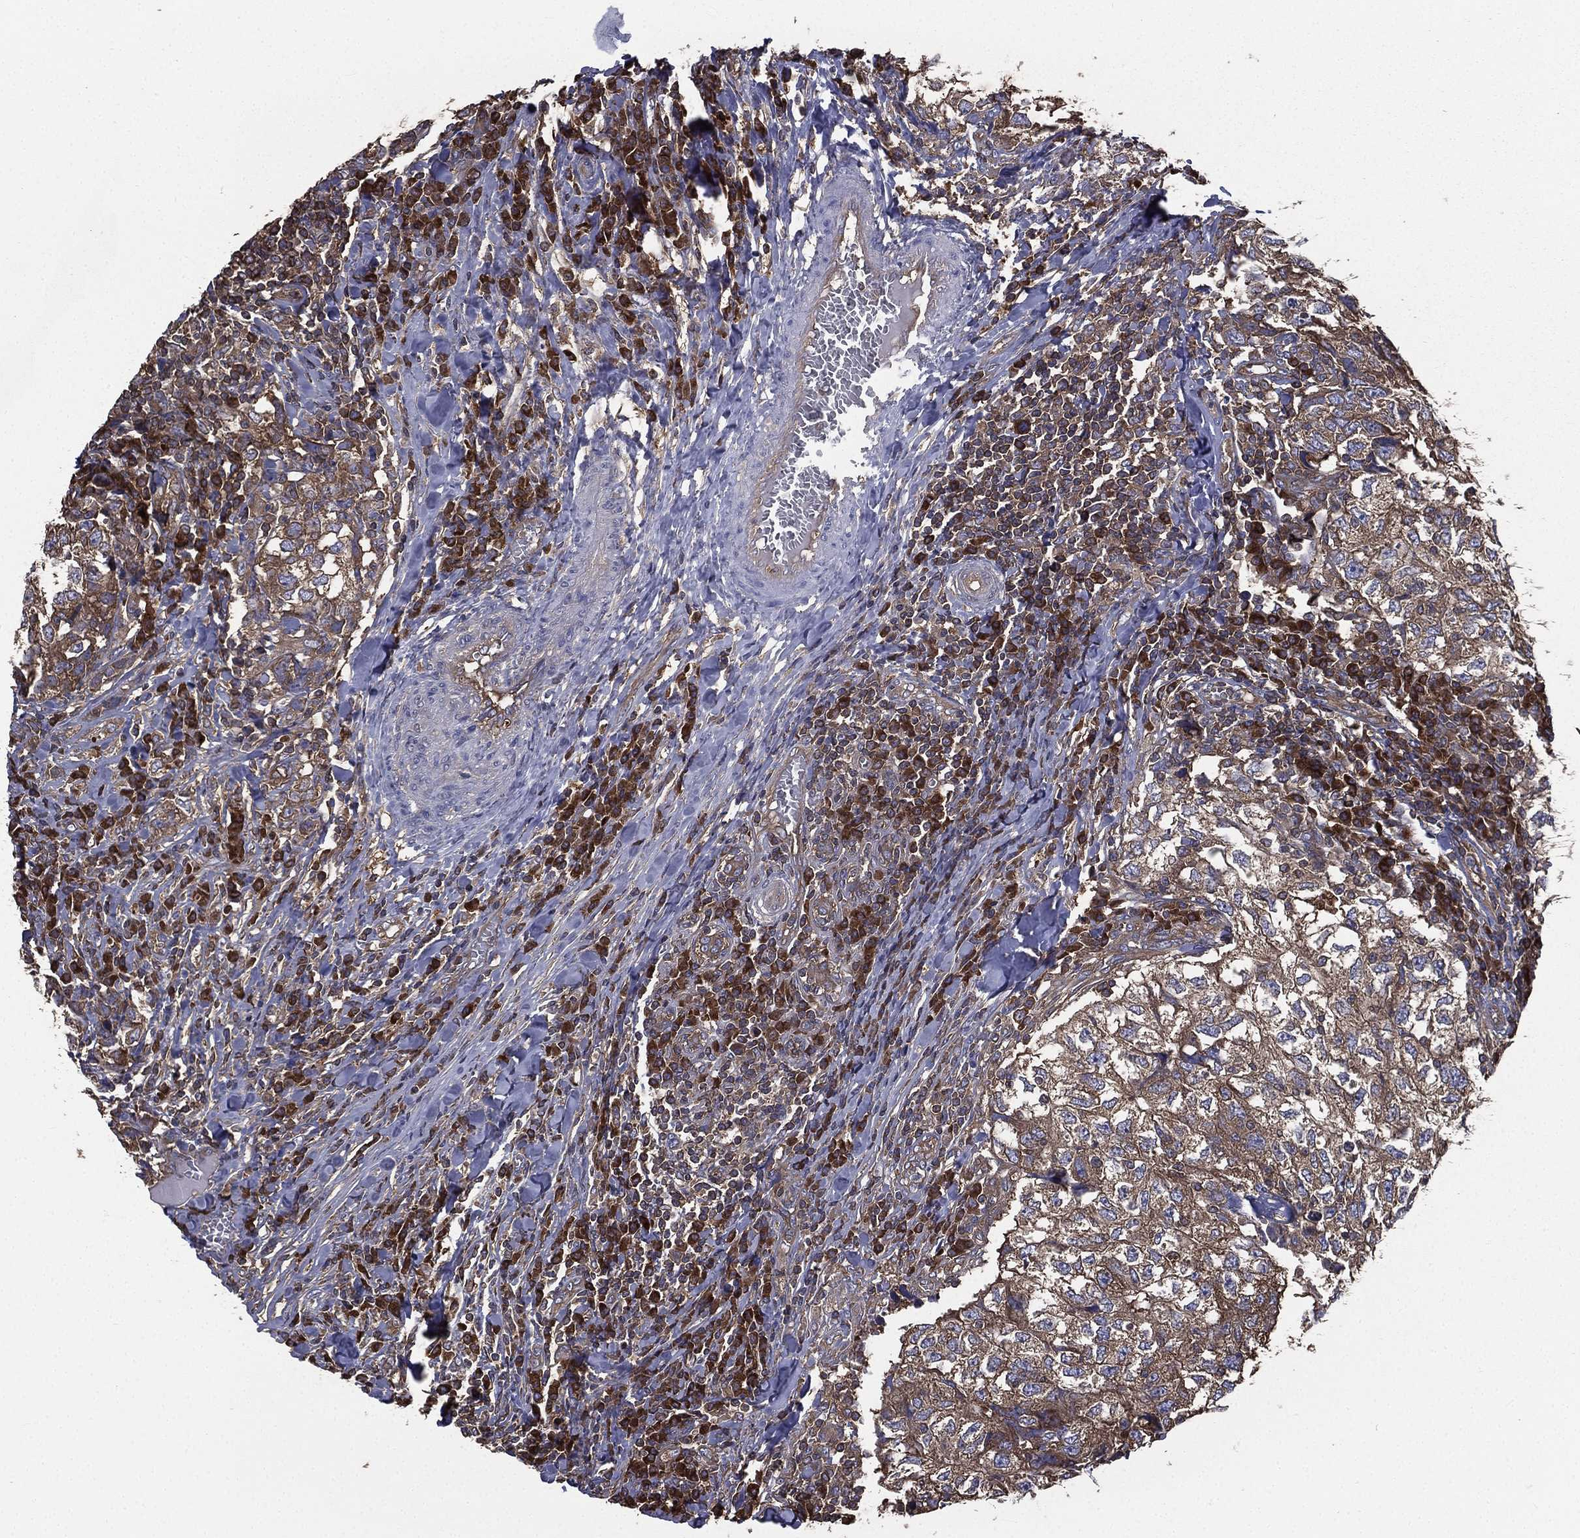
{"staining": {"intensity": "moderate", "quantity": ">75%", "location": "cytoplasmic/membranous"}, "tissue": "breast cancer", "cell_type": "Tumor cells", "image_type": "cancer", "snomed": [{"axis": "morphology", "description": "Duct carcinoma"}, {"axis": "topography", "description": "Breast"}], "caption": "IHC staining of breast infiltrating ductal carcinoma, which shows medium levels of moderate cytoplasmic/membranous staining in about >75% of tumor cells indicating moderate cytoplasmic/membranous protein staining. The staining was performed using DAB (brown) for protein detection and nuclei were counterstained in hematoxylin (blue).", "gene": "SARS1", "patient": {"sex": "female", "age": 30}}